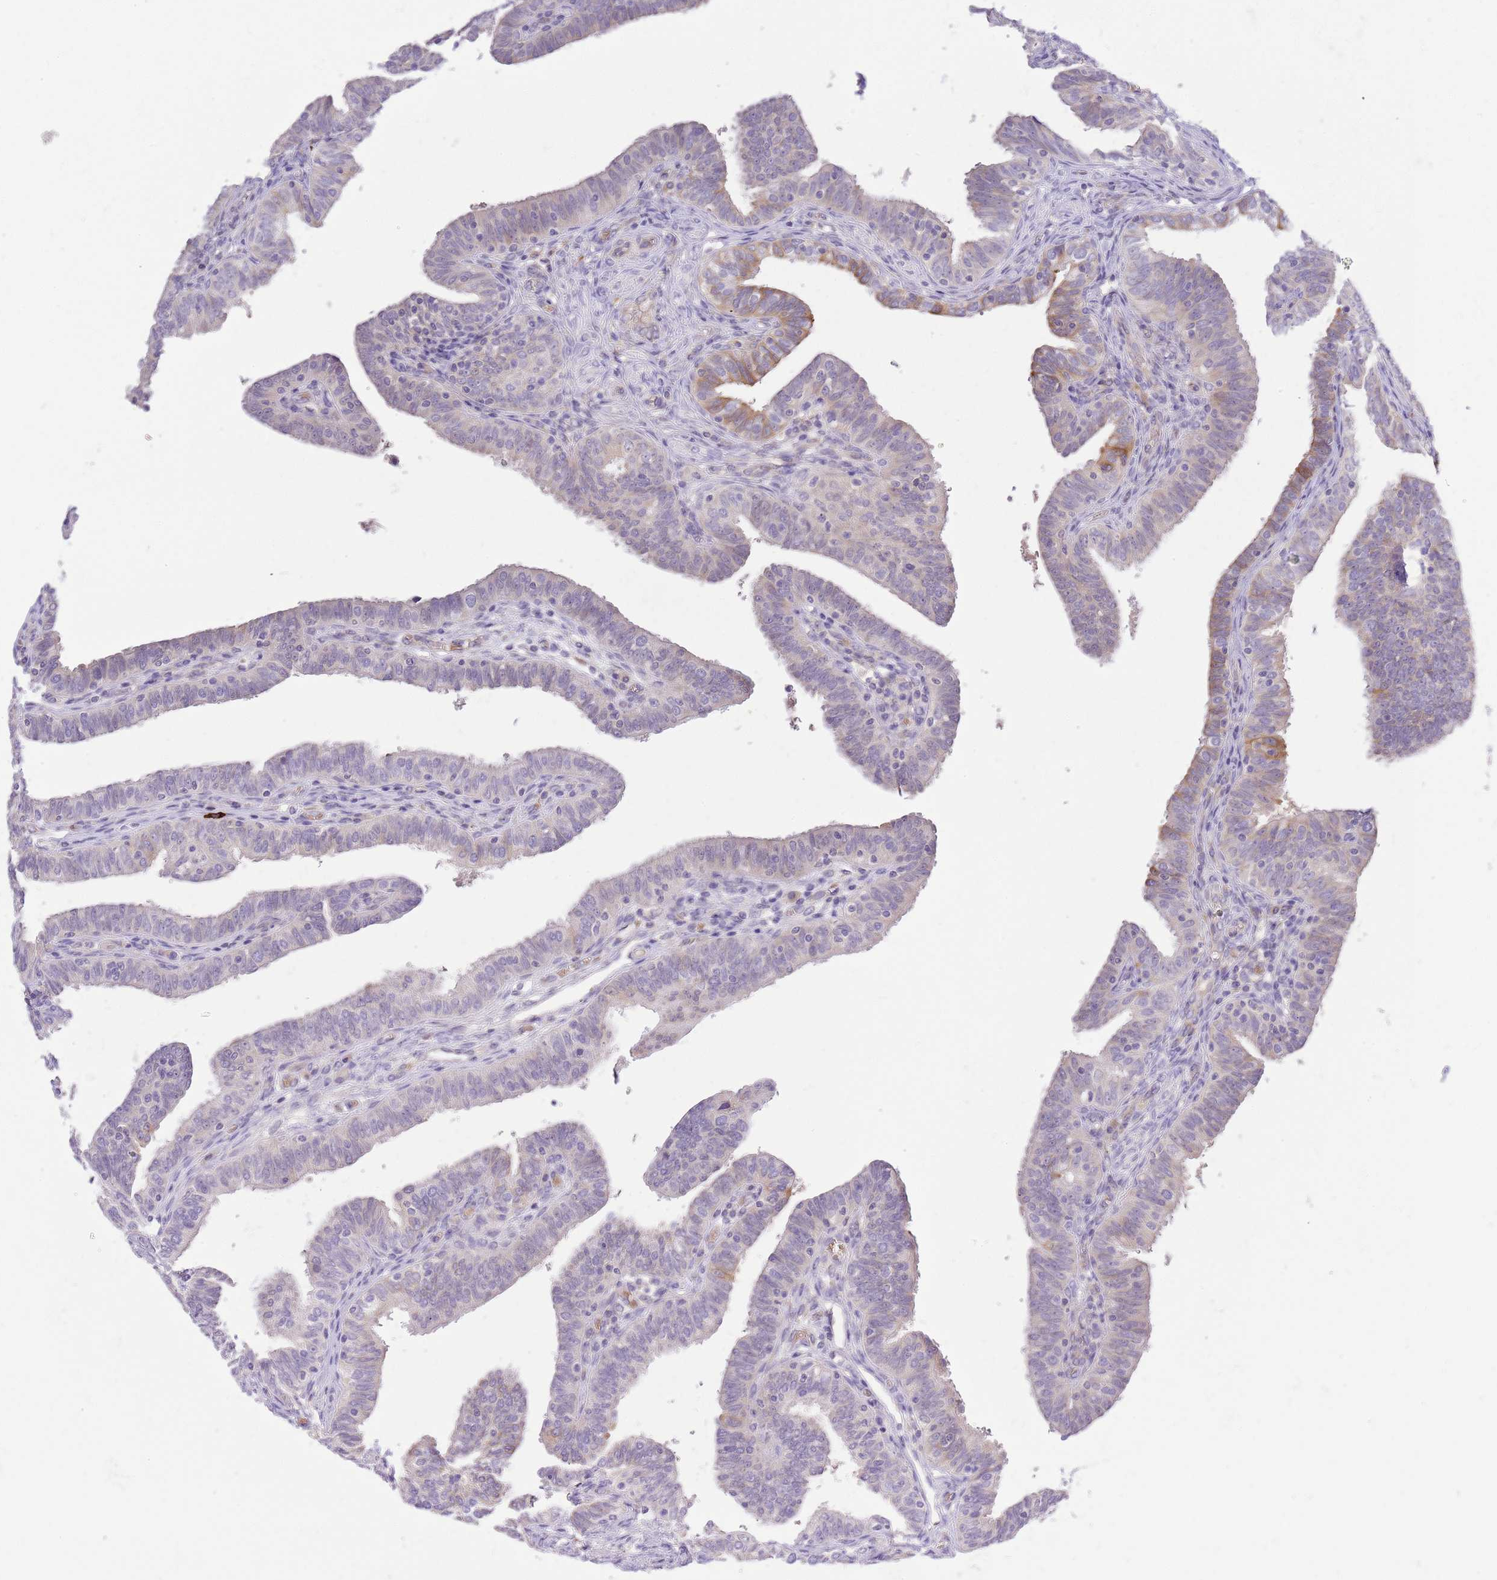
{"staining": {"intensity": "moderate", "quantity": "<25%", "location": "cytoplasmic/membranous"}, "tissue": "fallopian tube", "cell_type": "Glandular cells", "image_type": "normal", "snomed": [{"axis": "morphology", "description": "Normal tissue, NOS"}, {"axis": "topography", "description": "Fallopian tube"}], "caption": "This is a micrograph of immunohistochemistry (IHC) staining of unremarkable fallopian tube, which shows moderate expression in the cytoplasmic/membranous of glandular cells.", "gene": "RFK", "patient": {"sex": "female", "age": 39}}